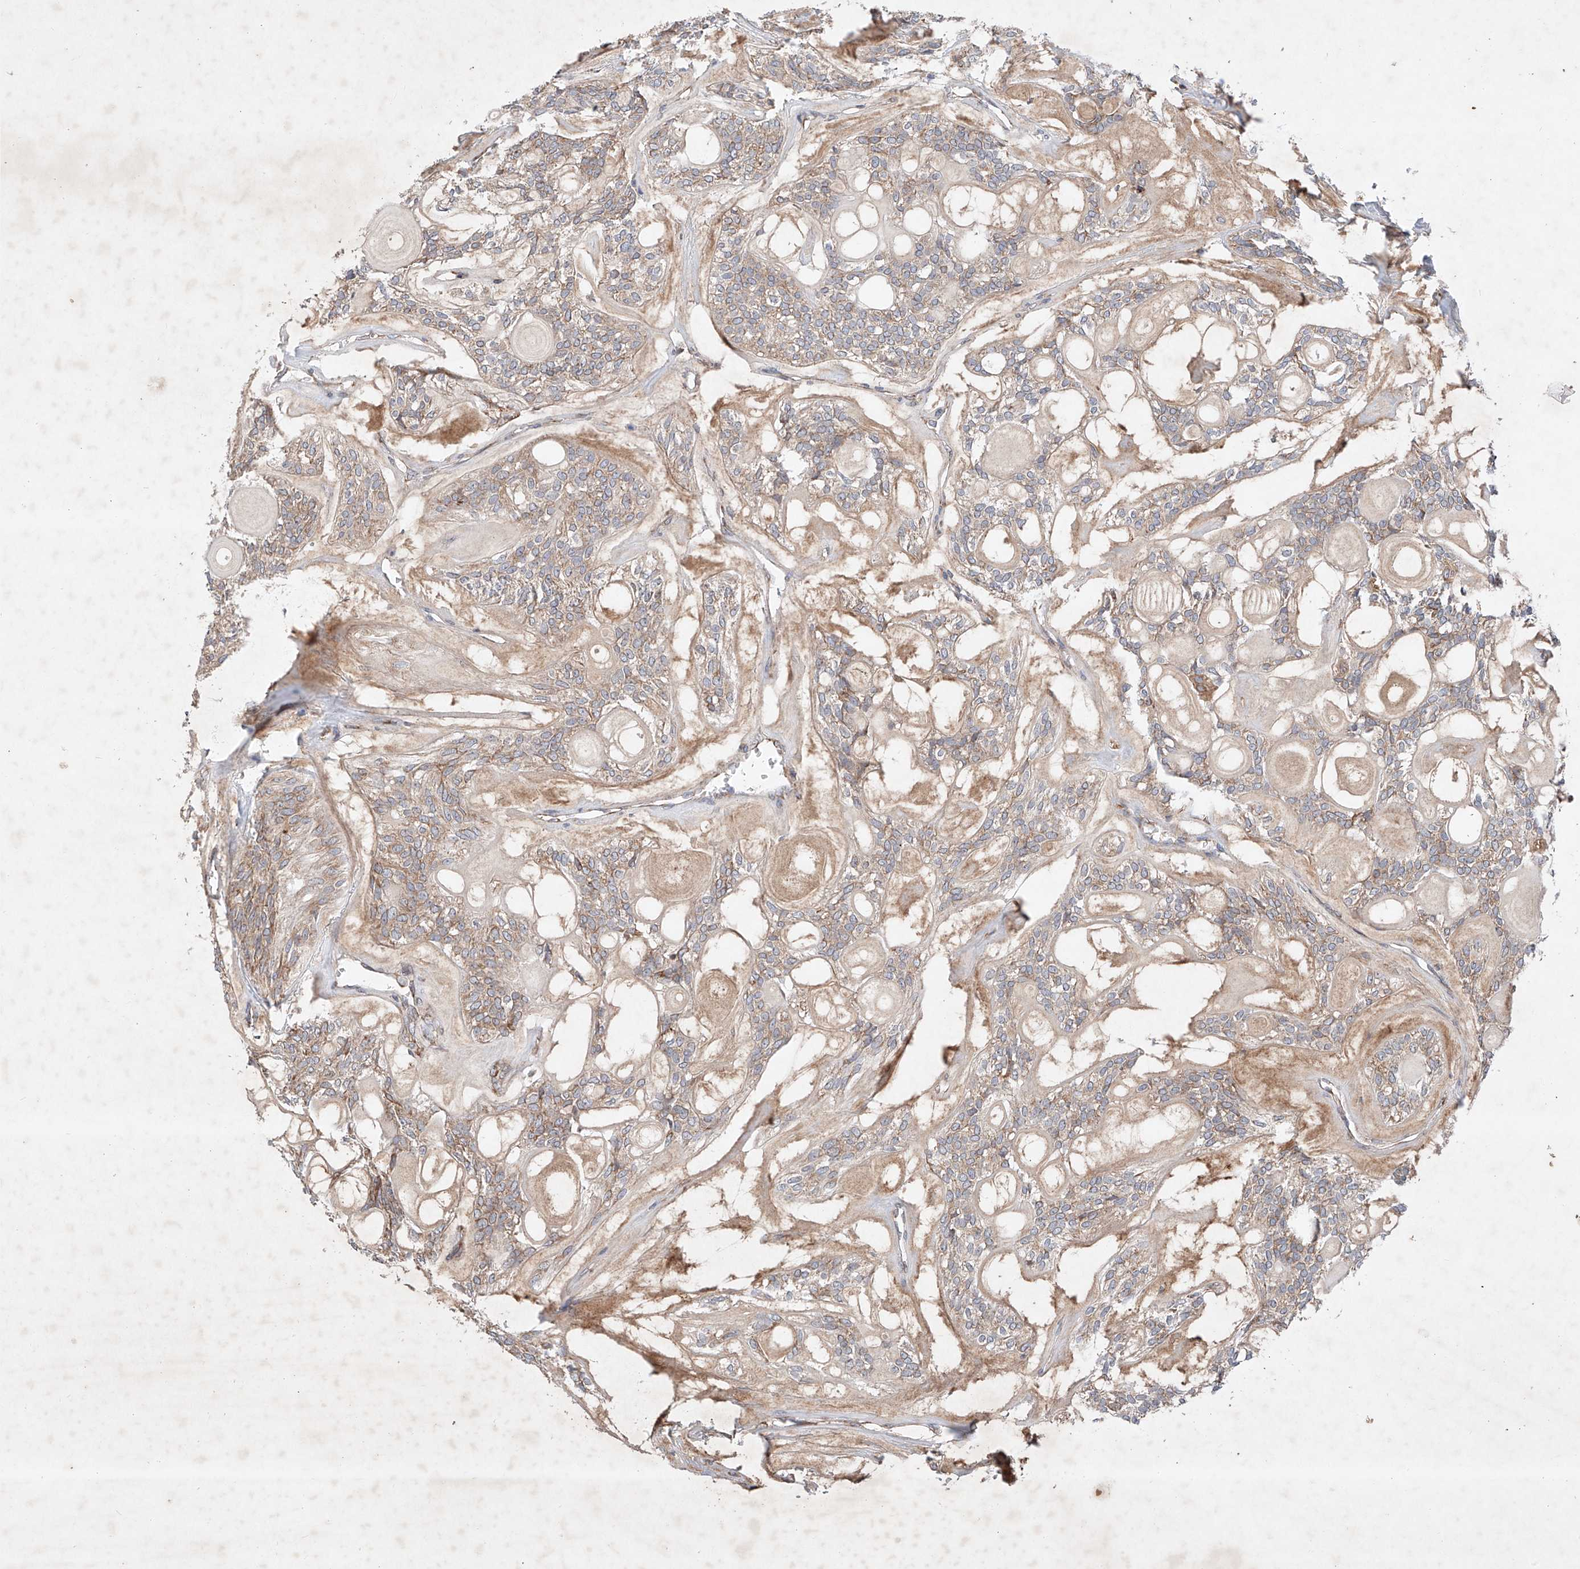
{"staining": {"intensity": "weak", "quantity": ">75%", "location": "cytoplasmic/membranous"}, "tissue": "head and neck cancer", "cell_type": "Tumor cells", "image_type": "cancer", "snomed": [{"axis": "morphology", "description": "Adenocarcinoma, NOS"}, {"axis": "topography", "description": "Head-Neck"}], "caption": "Head and neck cancer was stained to show a protein in brown. There is low levels of weak cytoplasmic/membranous staining in approximately >75% of tumor cells. Nuclei are stained in blue.", "gene": "FASTK", "patient": {"sex": "male", "age": 66}}